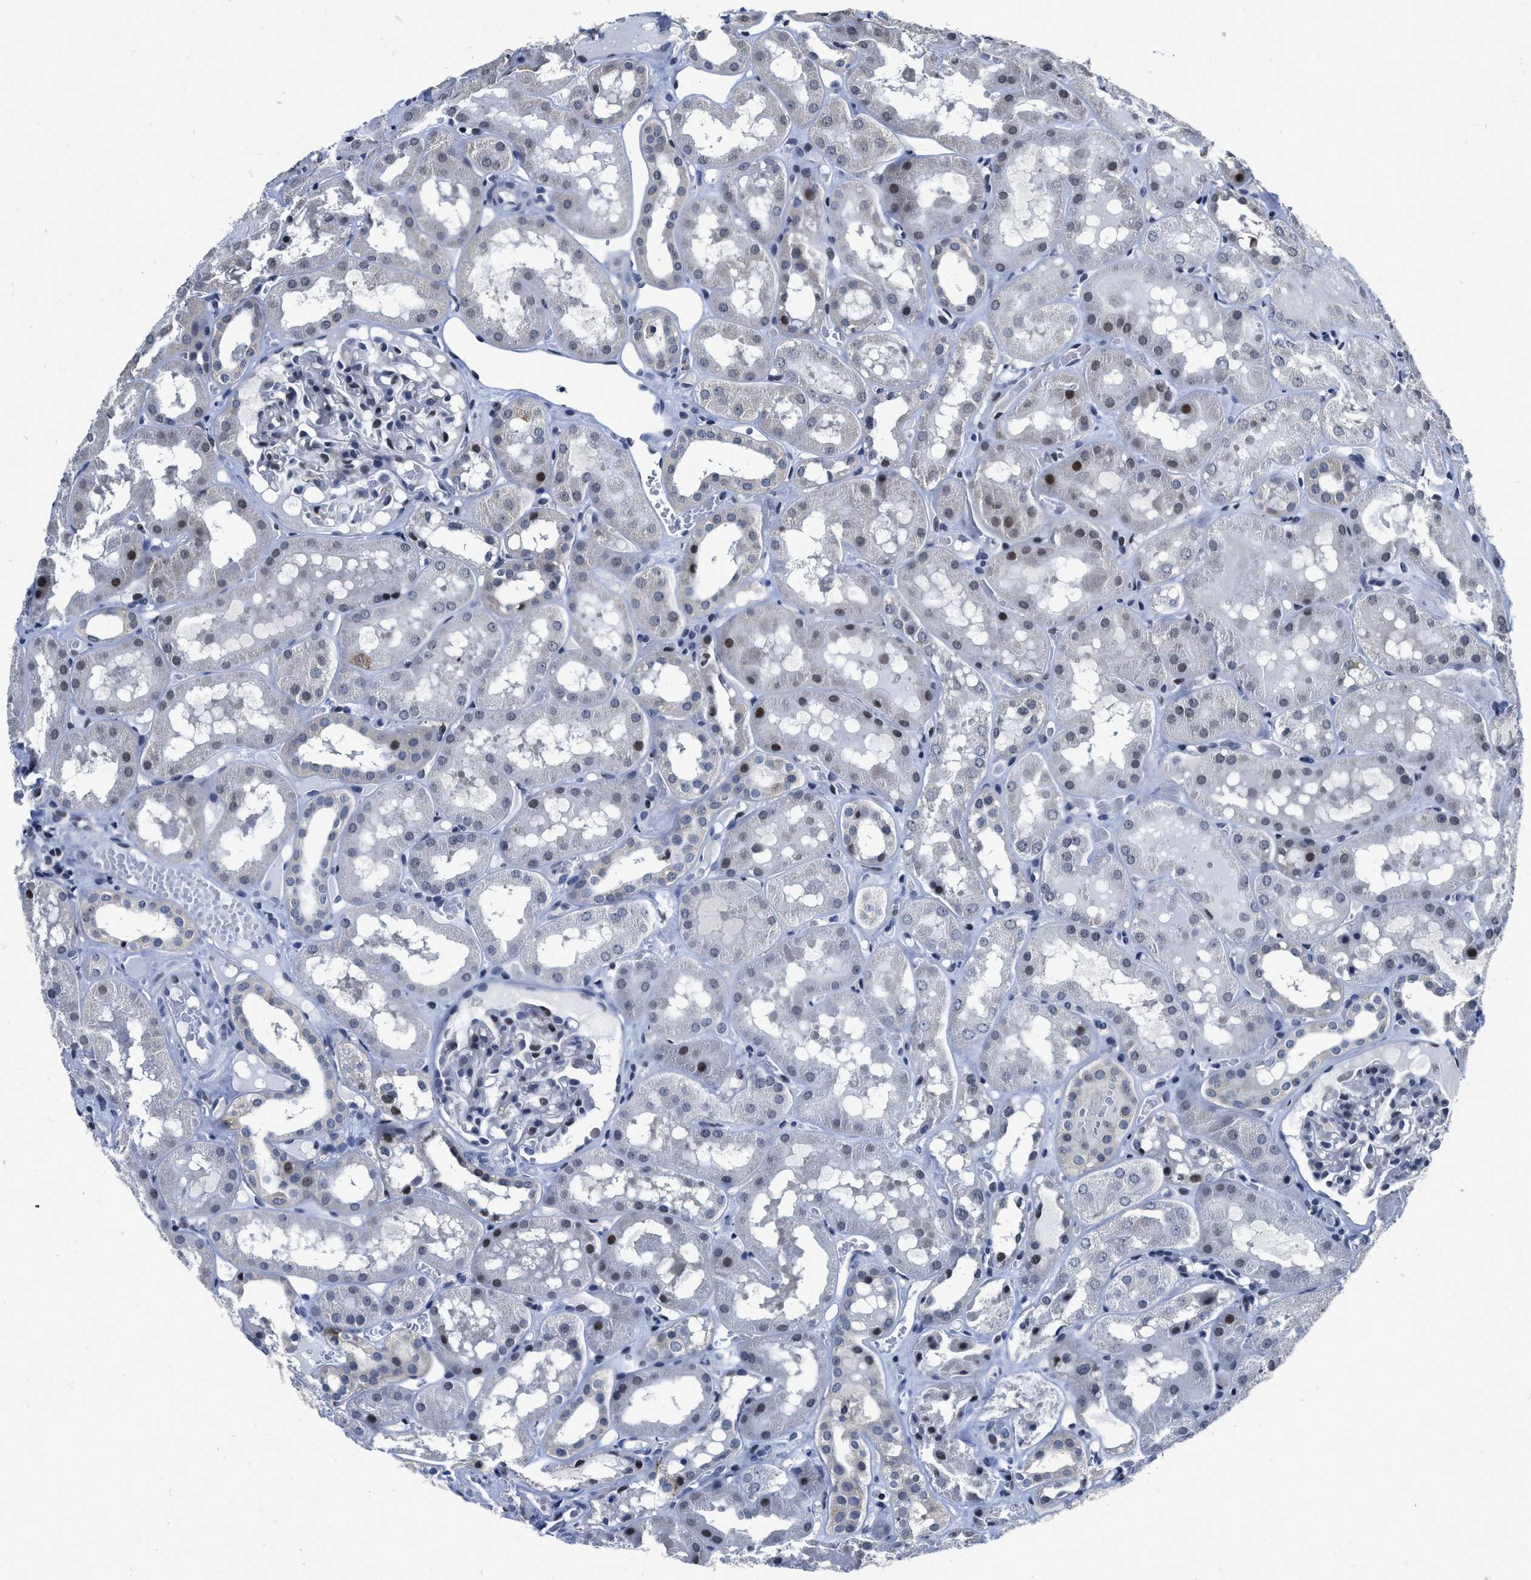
{"staining": {"intensity": "weak", "quantity": "<25%", "location": "nuclear"}, "tissue": "kidney", "cell_type": "Cells in glomeruli", "image_type": "normal", "snomed": [{"axis": "morphology", "description": "Normal tissue, NOS"}, {"axis": "topography", "description": "Kidney"}, {"axis": "topography", "description": "Urinary bladder"}], "caption": "High power microscopy micrograph of an immunohistochemistry photomicrograph of normal kidney, revealing no significant staining in cells in glomeruli.", "gene": "MARCKSL1", "patient": {"sex": "male", "age": 16}}